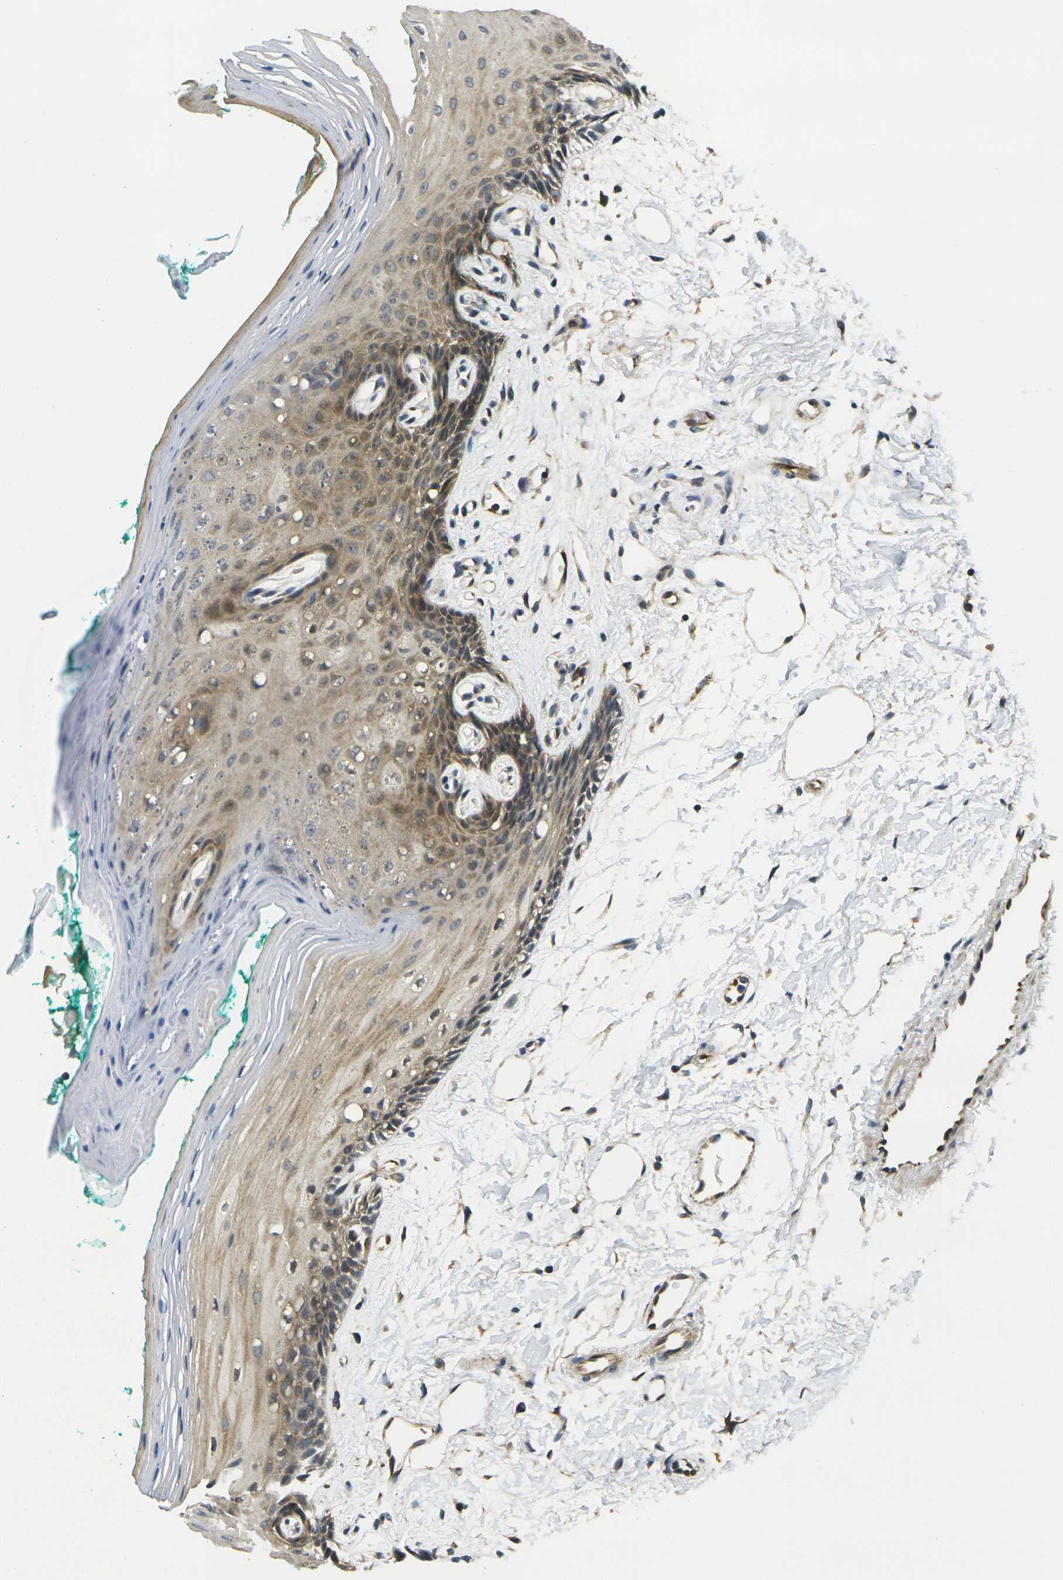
{"staining": {"intensity": "moderate", "quantity": "25%-75%", "location": "cytoplasmic/membranous"}, "tissue": "oral mucosa", "cell_type": "Squamous epithelial cells", "image_type": "normal", "snomed": [{"axis": "morphology", "description": "Normal tissue, NOS"}, {"axis": "topography", "description": "Skeletal muscle"}, {"axis": "topography", "description": "Oral tissue"}, {"axis": "topography", "description": "Peripheral nerve tissue"}], "caption": "Benign oral mucosa was stained to show a protein in brown. There is medium levels of moderate cytoplasmic/membranous positivity in approximately 25%-75% of squamous epithelial cells. (IHC, brightfield microscopy, high magnification).", "gene": "MINAR2", "patient": {"sex": "female", "age": 84}}